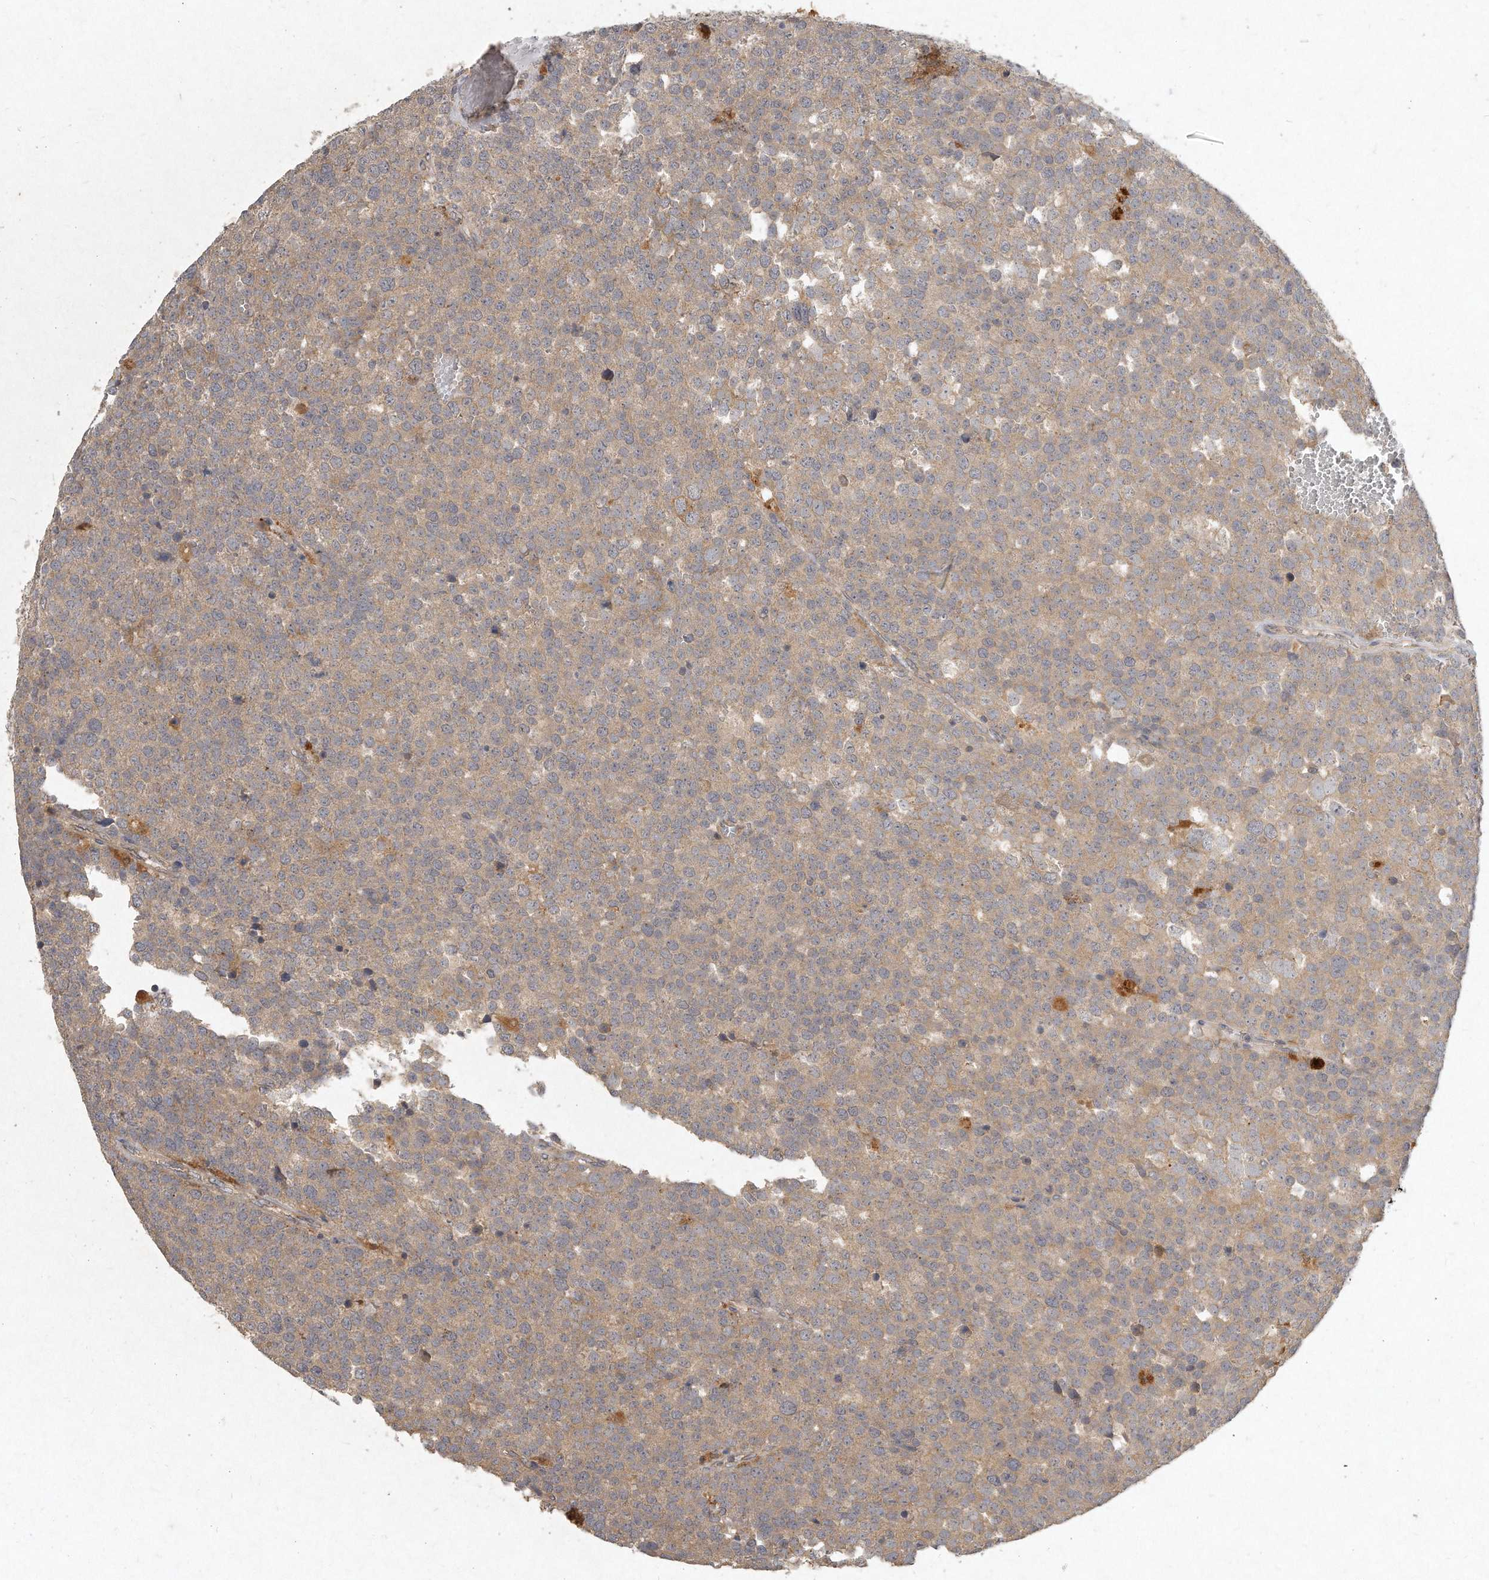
{"staining": {"intensity": "weak", "quantity": ">75%", "location": "cytoplasmic/membranous"}, "tissue": "testis cancer", "cell_type": "Tumor cells", "image_type": "cancer", "snomed": [{"axis": "morphology", "description": "Seminoma, NOS"}, {"axis": "topography", "description": "Testis"}], "caption": "Testis seminoma stained for a protein displays weak cytoplasmic/membranous positivity in tumor cells.", "gene": "LGALS8", "patient": {"sex": "male", "age": 71}}